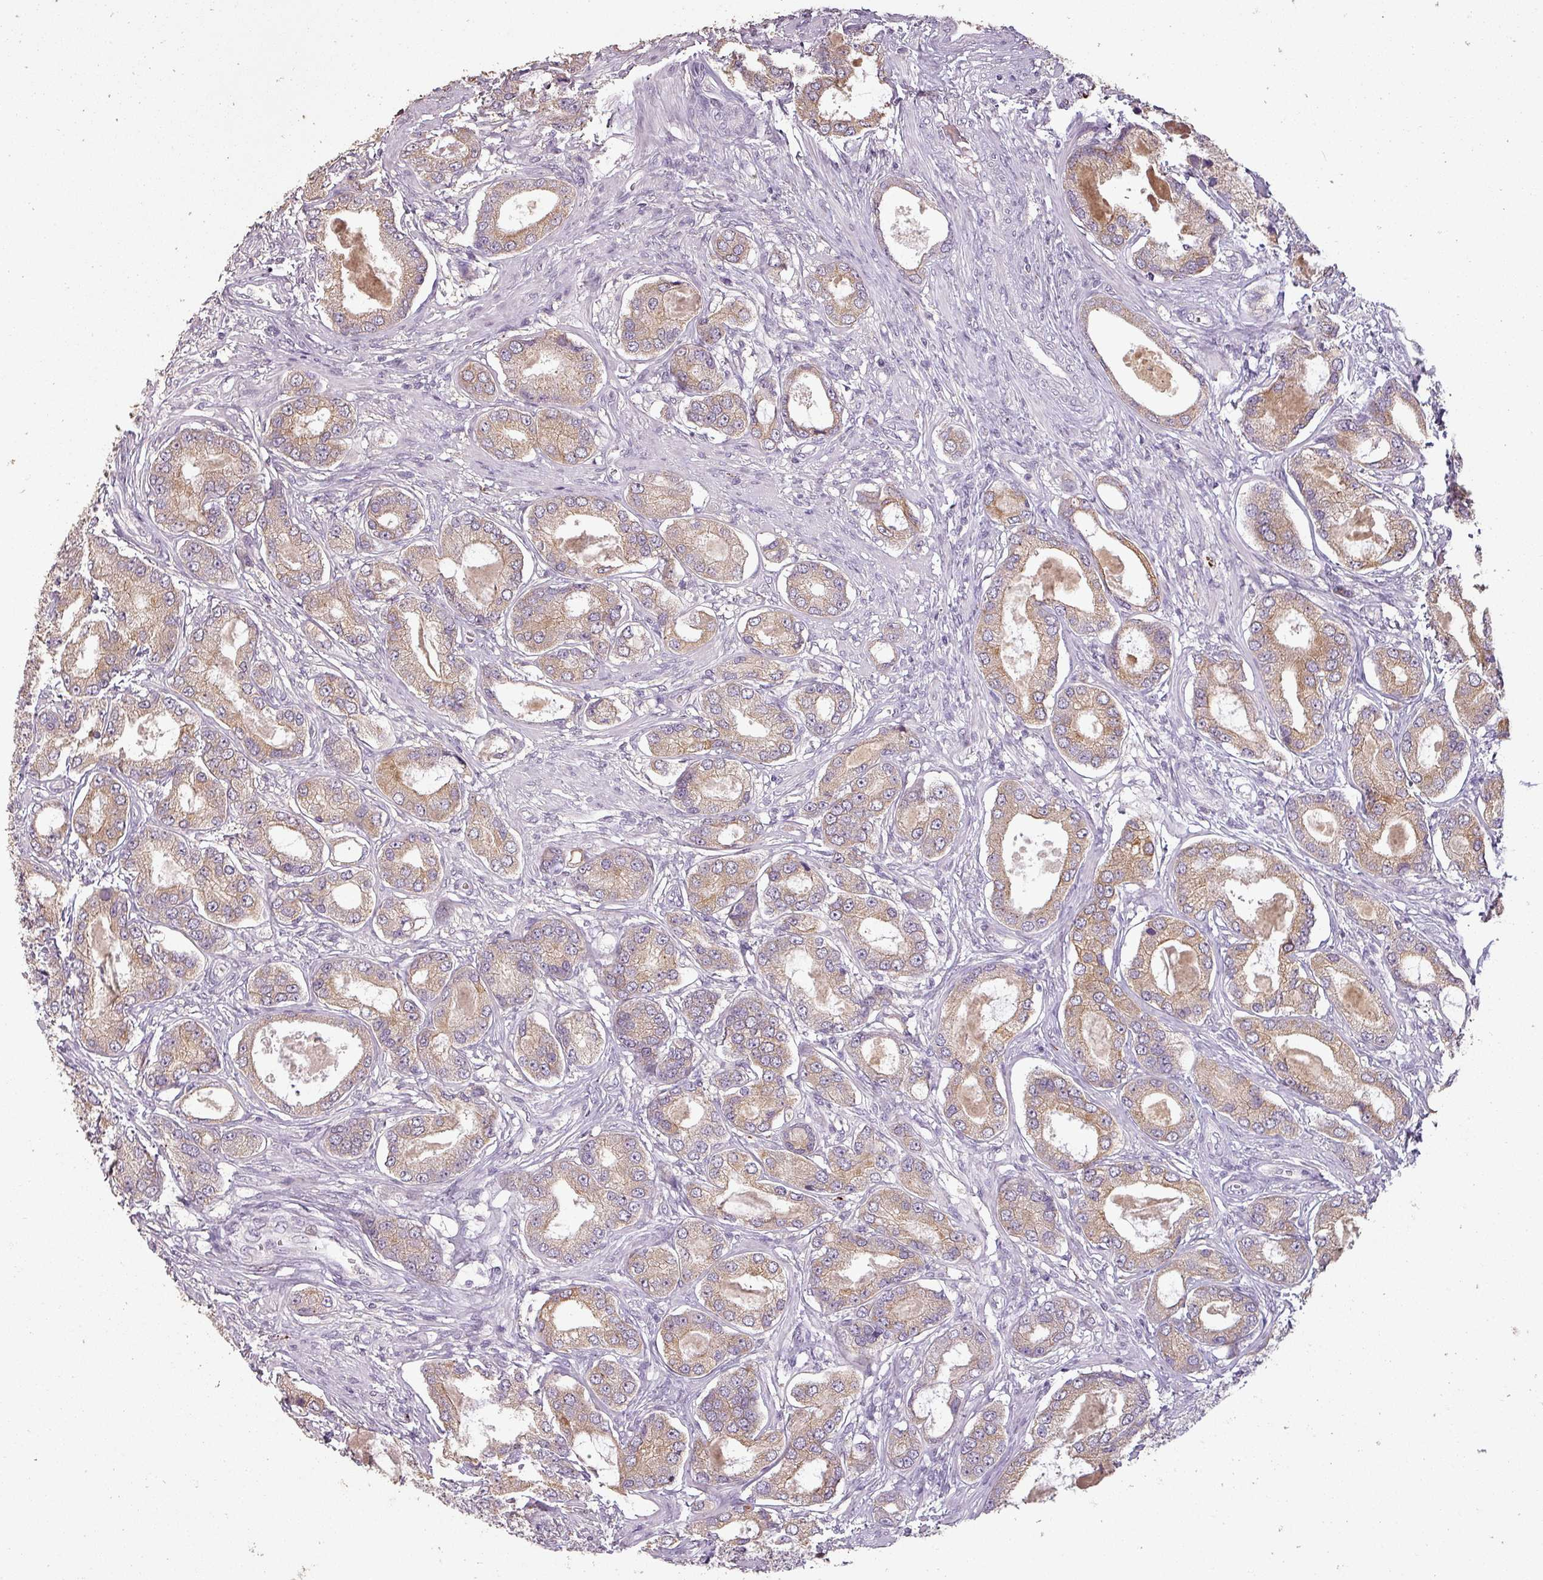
{"staining": {"intensity": "weak", "quantity": ">75%", "location": "cytoplasmic/membranous"}, "tissue": "prostate cancer", "cell_type": "Tumor cells", "image_type": "cancer", "snomed": [{"axis": "morphology", "description": "Adenocarcinoma, High grade"}, {"axis": "topography", "description": "Prostate"}], "caption": "Immunohistochemical staining of prostate cancer (high-grade adenocarcinoma) exhibits weak cytoplasmic/membranous protein positivity in about >75% of tumor cells.", "gene": "LYPLA1", "patient": {"sex": "male", "age": 69}}